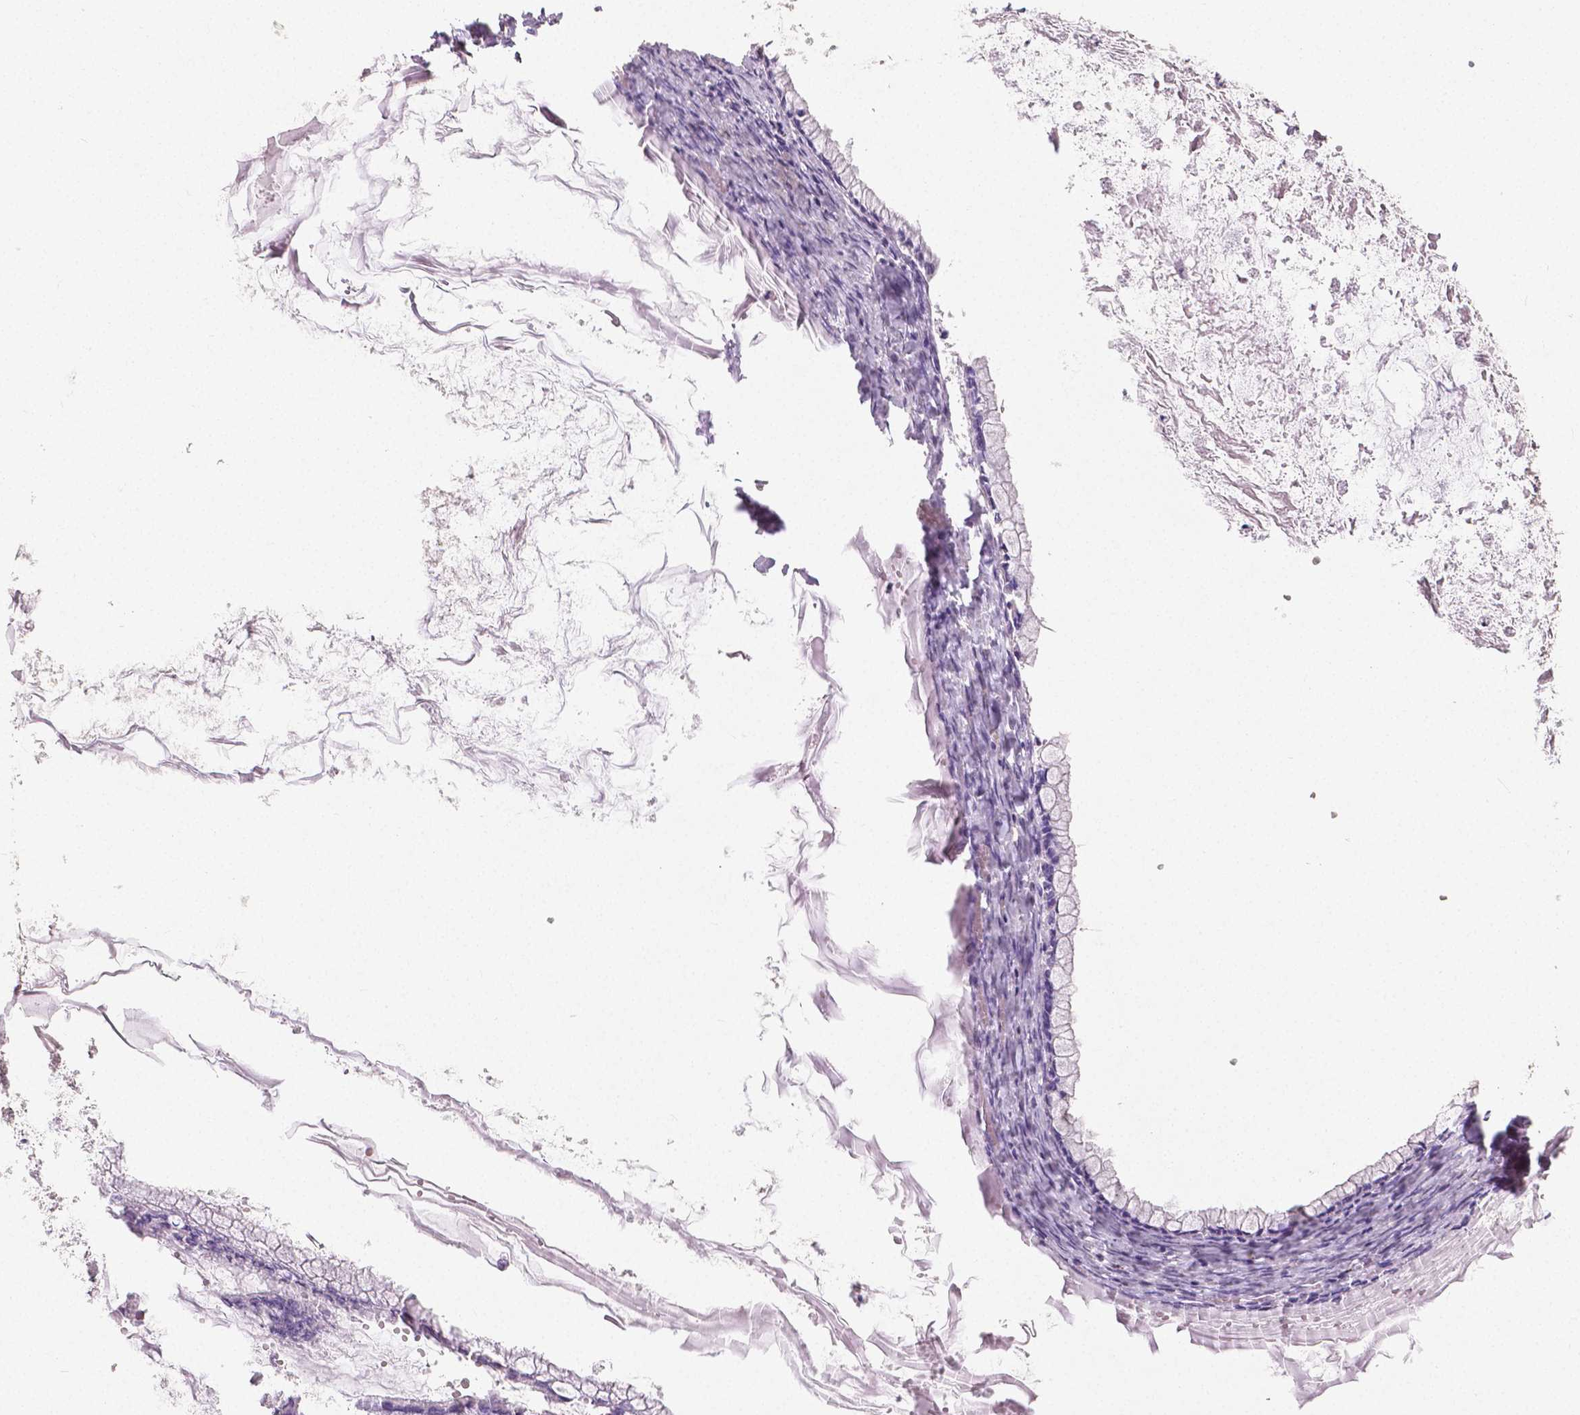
{"staining": {"intensity": "negative", "quantity": "none", "location": "none"}, "tissue": "ovarian cancer", "cell_type": "Tumor cells", "image_type": "cancer", "snomed": [{"axis": "morphology", "description": "Cystadenocarcinoma, mucinous, NOS"}, {"axis": "topography", "description": "Ovary"}], "caption": "Image shows no protein staining in tumor cells of ovarian mucinous cystadenocarcinoma tissue.", "gene": "FLT1", "patient": {"sex": "female", "age": 67}}